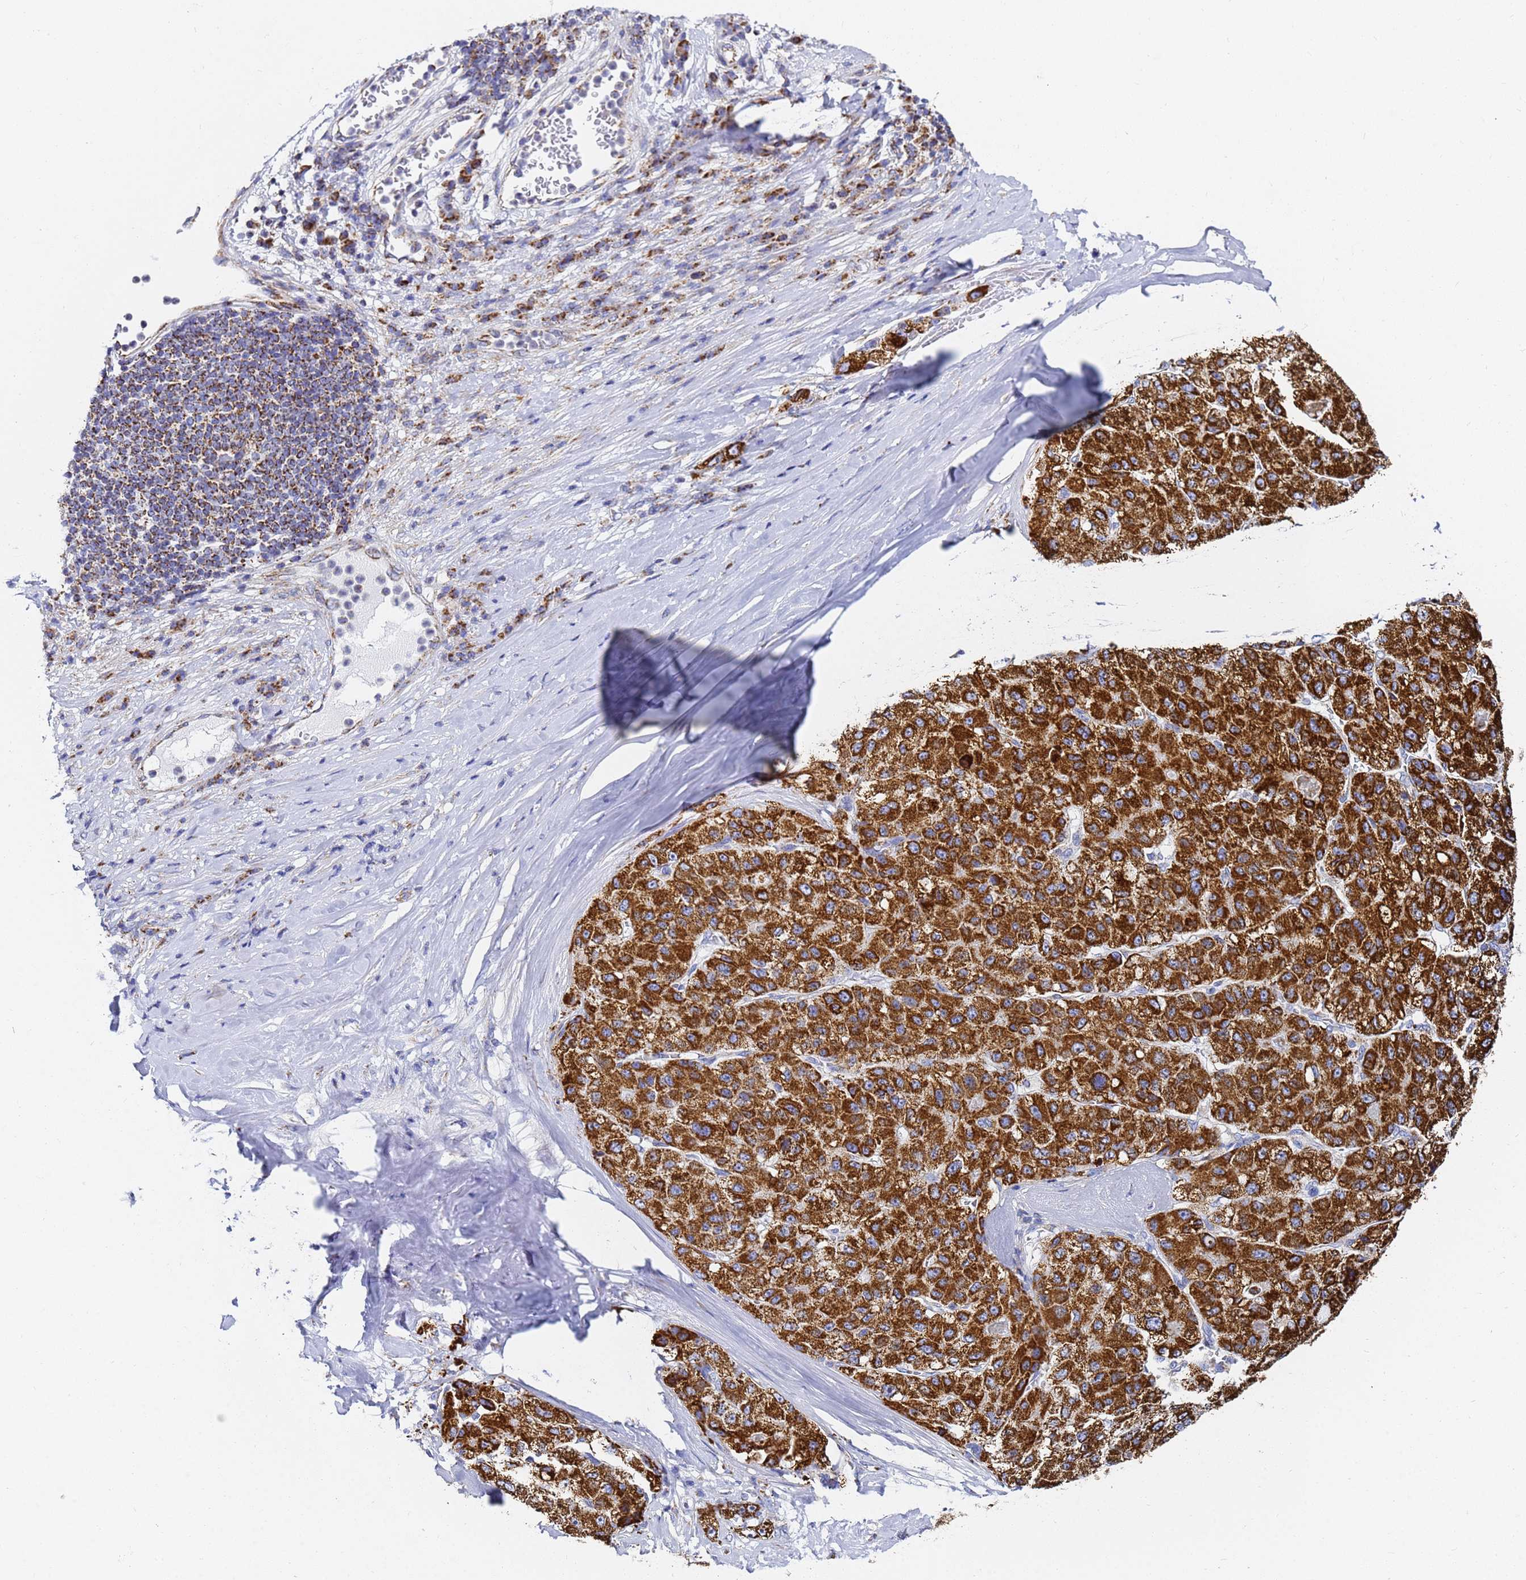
{"staining": {"intensity": "strong", "quantity": ">75%", "location": "cytoplasmic/membranous"}, "tissue": "liver cancer", "cell_type": "Tumor cells", "image_type": "cancer", "snomed": [{"axis": "morphology", "description": "Carcinoma, Hepatocellular, NOS"}, {"axis": "topography", "description": "Liver"}], "caption": "IHC histopathology image of human liver cancer stained for a protein (brown), which exhibits high levels of strong cytoplasmic/membranous expression in about >75% of tumor cells.", "gene": "CNIH4", "patient": {"sex": "male", "age": 80}}